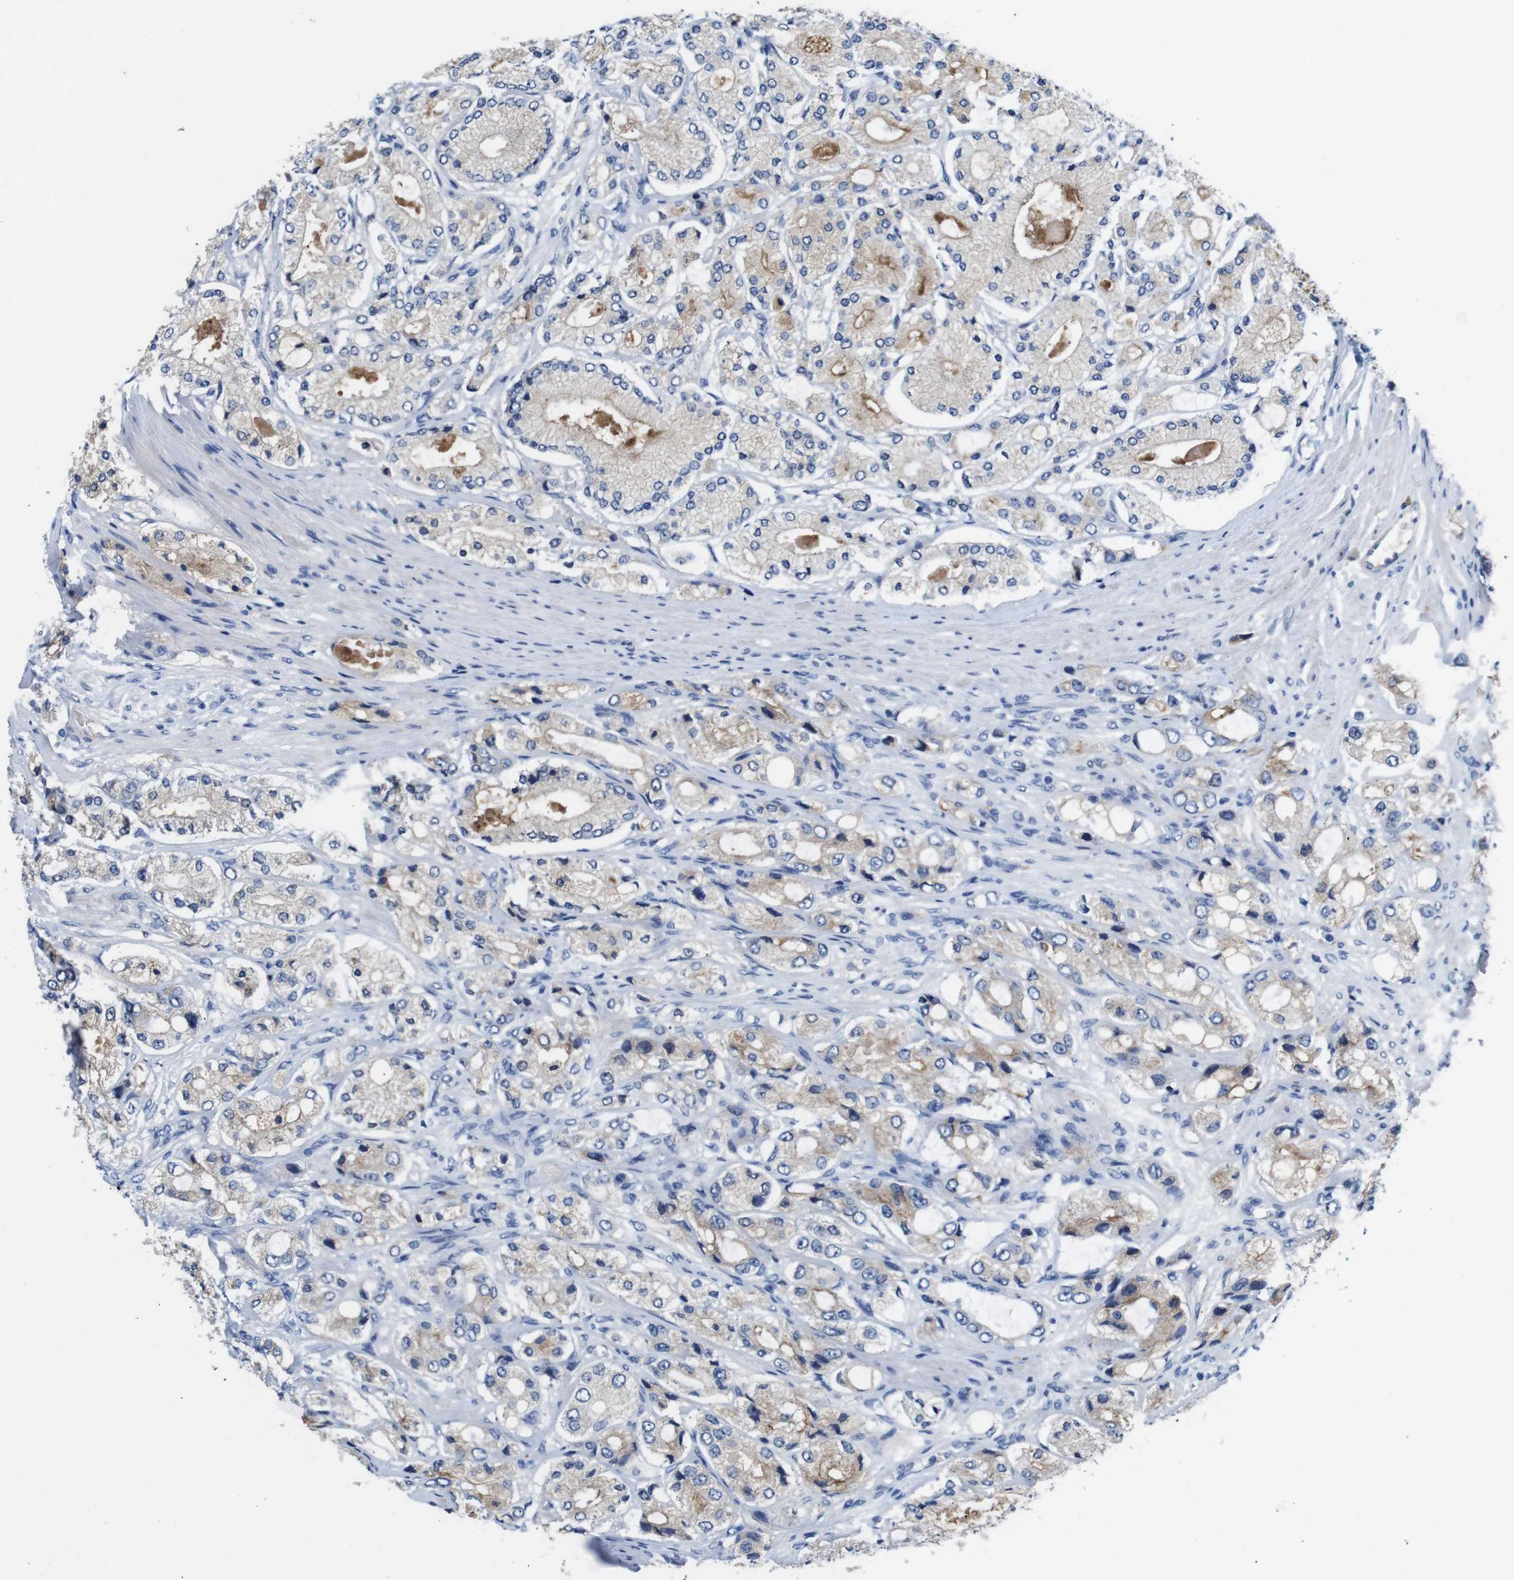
{"staining": {"intensity": "moderate", "quantity": "25%-75%", "location": "cytoplasmic/membranous"}, "tissue": "prostate cancer", "cell_type": "Tumor cells", "image_type": "cancer", "snomed": [{"axis": "morphology", "description": "Adenocarcinoma, High grade"}, {"axis": "topography", "description": "Prostate"}], "caption": "Immunohistochemistry of human prostate cancer (high-grade adenocarcinoma) demonstrates medium levels of moderate cytoplasmic/membranous expression in about 25%-75% of tumor cells. The staining was performed using DAB to visualize the protein expression in brown, while the nuclei were stained in blue with hematoxylin (Magnification: 20x).", "gene": "C1RL", "patient": {"sex": "male", "age": 65}}